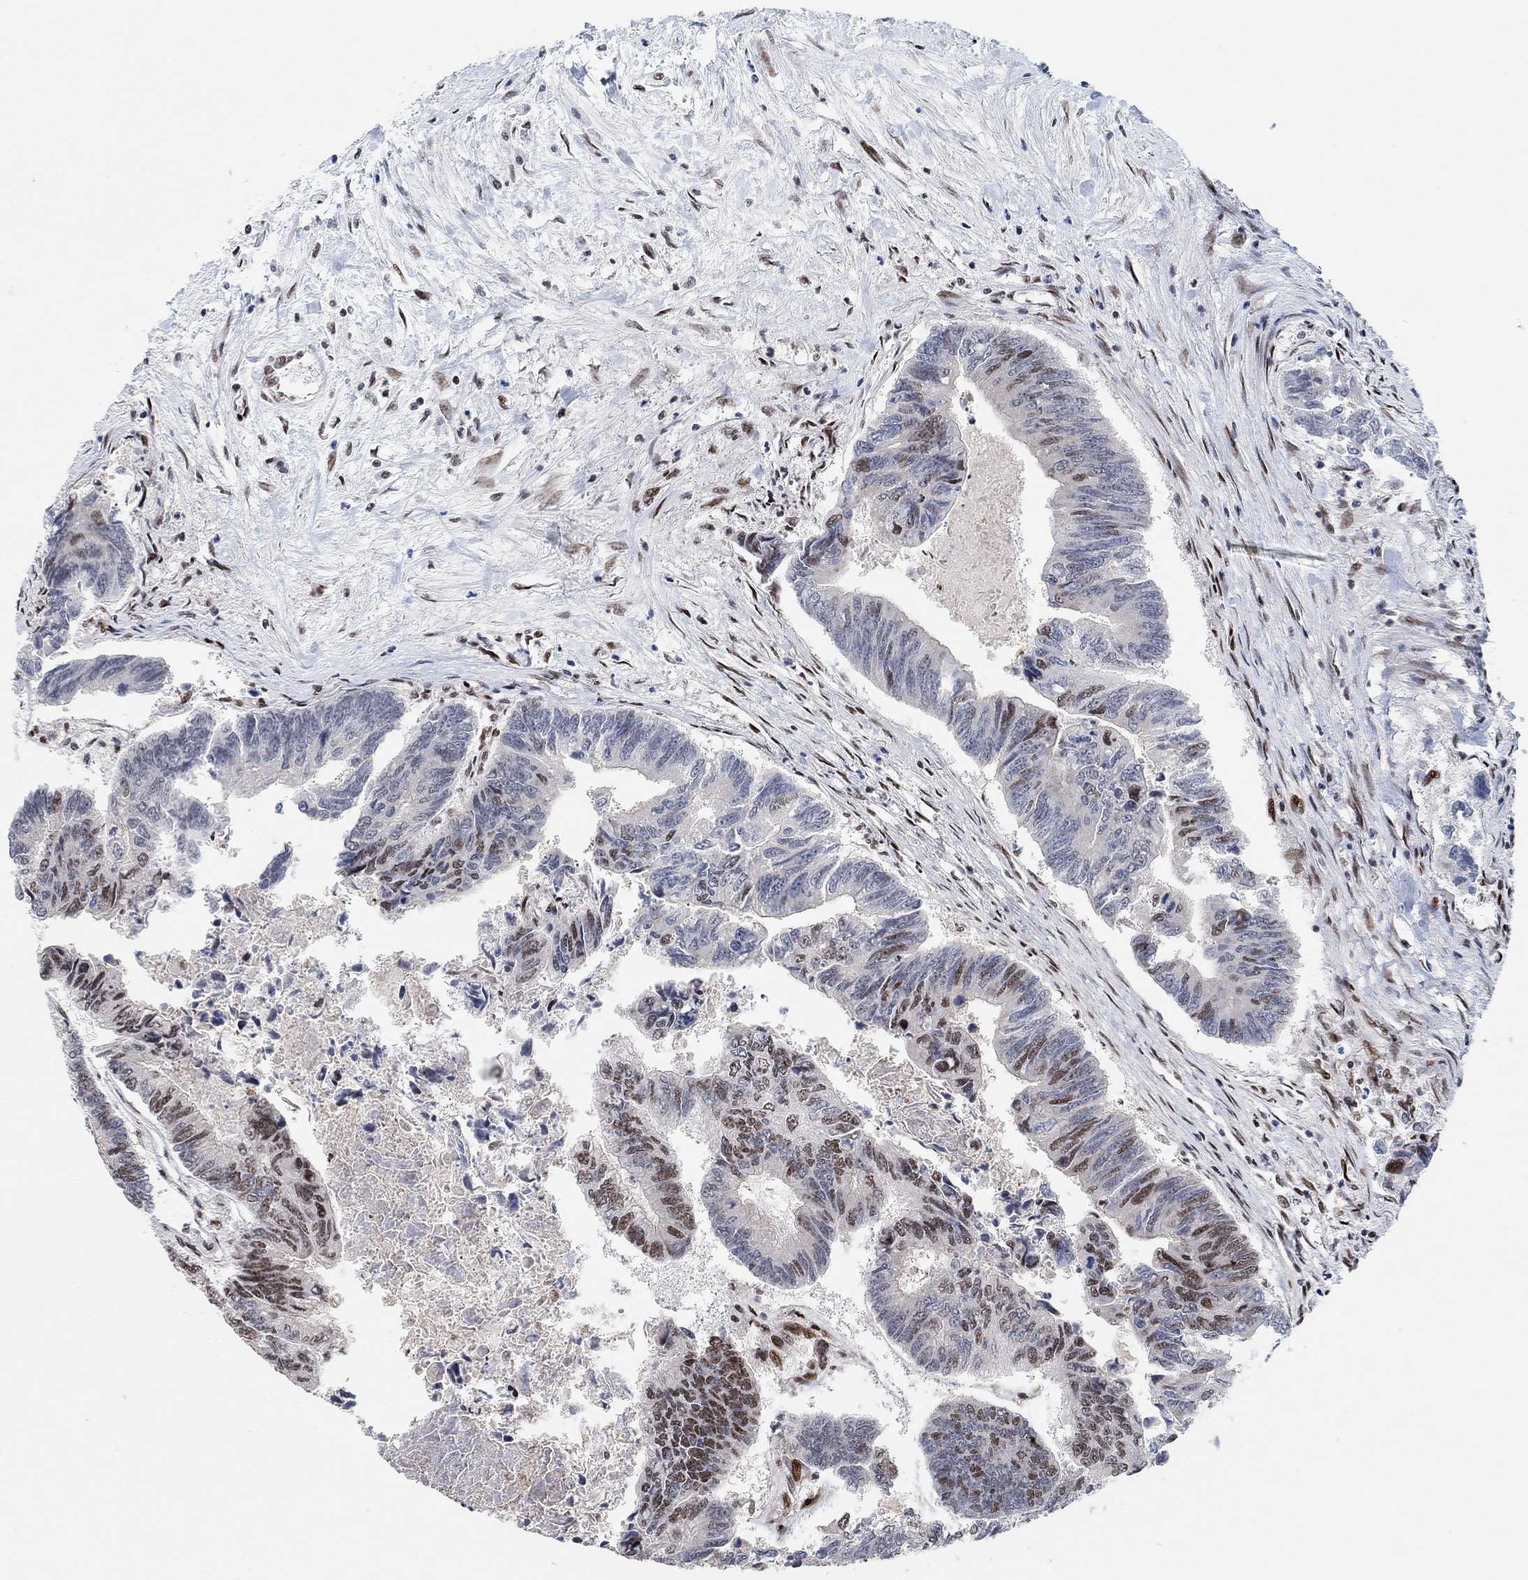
{"staining": {"intensity": "strong", "quantity": "<25%", "location": "nuclear"}, "tissue": "colorectal cancer", "cell_type": "Tumor cells", "image_type": "cancer", "snomed": [{"axis": "morphology", "description": "Adenocarcinoma, NOS"}, {"axis": "topography", "description": "Colon"}], "caption": "A brown stain highlights strong nuclear staining of a protein in colorectal cancer (adenocarcinoma) tumor cells.", "gene": "E4F1", "patient": {"sex": "female", "age": 65}}